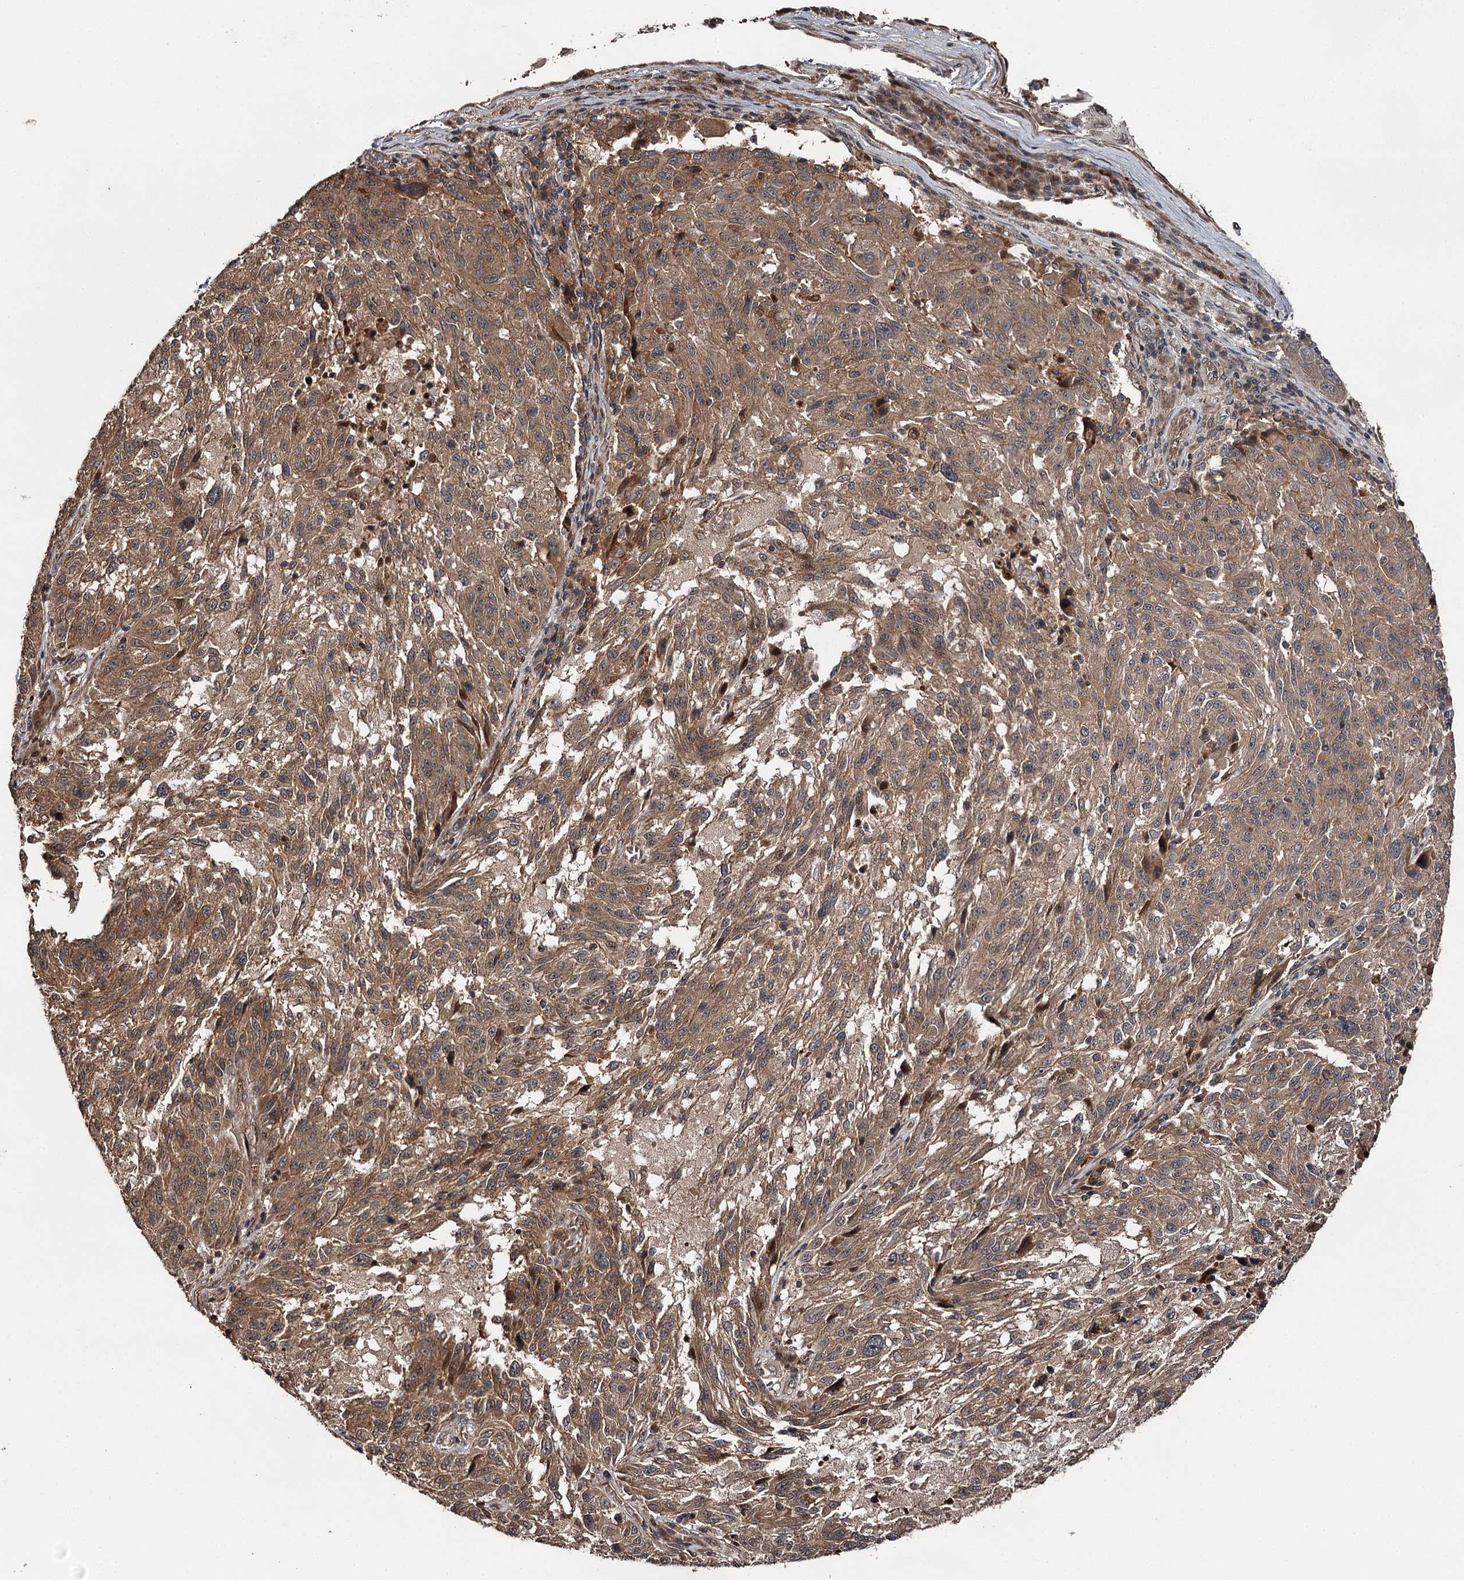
{"staining": {"intensity": "moderate", "quantity": ">75%", "location": "cytoplasmic/membranous"}, "tissue": "melanoma", "cell_type": "Tumor cells", "image_type": "cancer", "snomed": [{"axis": "morphology", "description": "Malignant melanoma, NOS"}, {"axis": "topography", "description": "Skin"}], "caption": "Human melanoma stained with a brown dye demonstrates moderate cytoplasmic/membranous positive expression in about >75% of tumor cells.", "gene": "RAB21", "patient": {"sex": "male", "age": 53}}